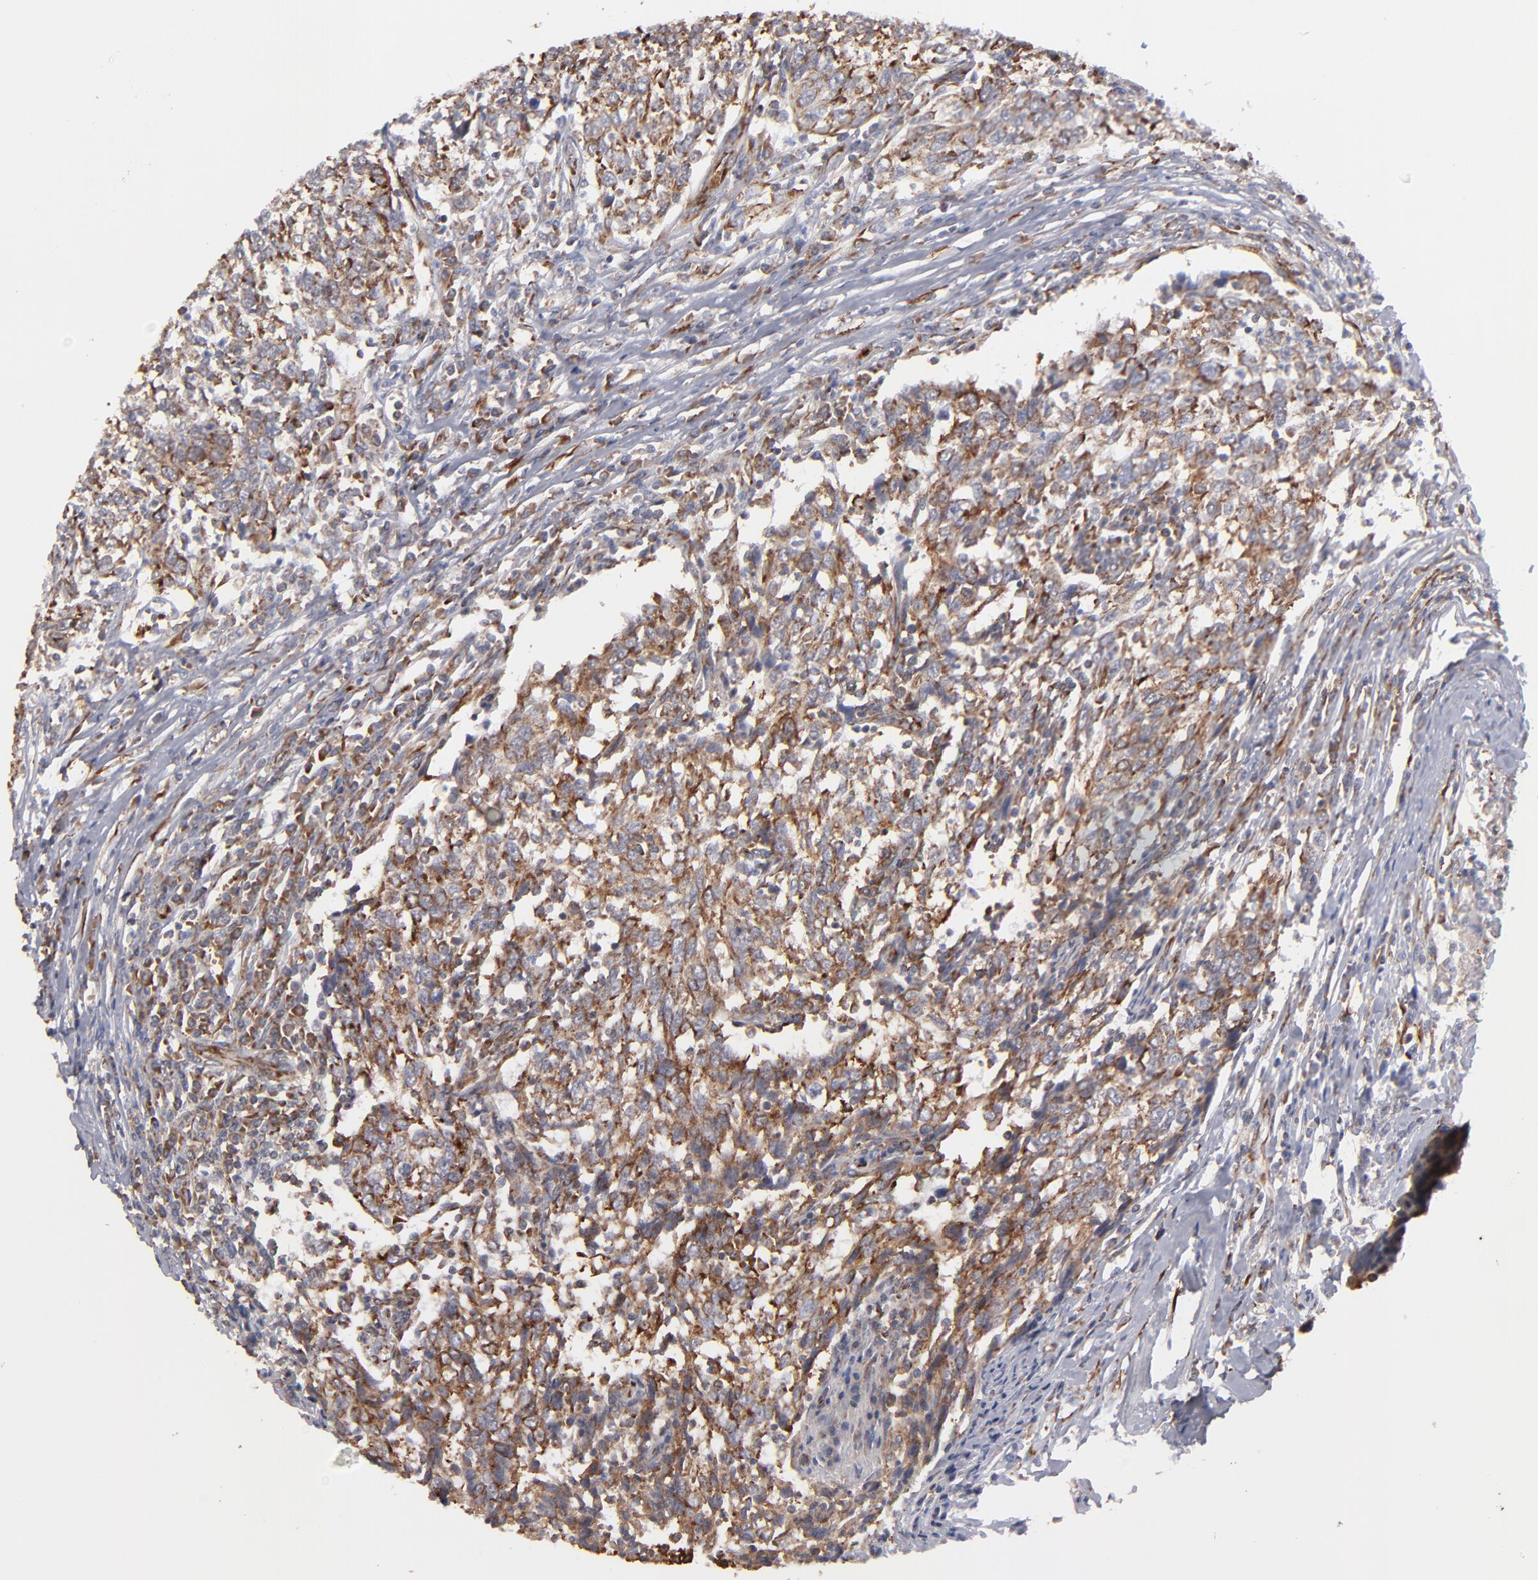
{"staining": {"intensity": "moderate", "quantity": ">75%", "location": "cytoplasmic/membranous"}, "tissue": "breast cancer", "cell_type": "Tumor cells", "image_type": "cancer", "snomed": [{"axis": "morphology", "description": "Duct carcinoma"}, {"axis": "topography", "description": "Breast"}], "caption": "Immunohistochemical staining of breast invasive ductal carcinoma demonstrates medium levels of moderate cytoplasmic/membranous expression in about >75% of tumor cells.", "gene": "KTN1", "patient": {"sex": "female", "age": 50}}